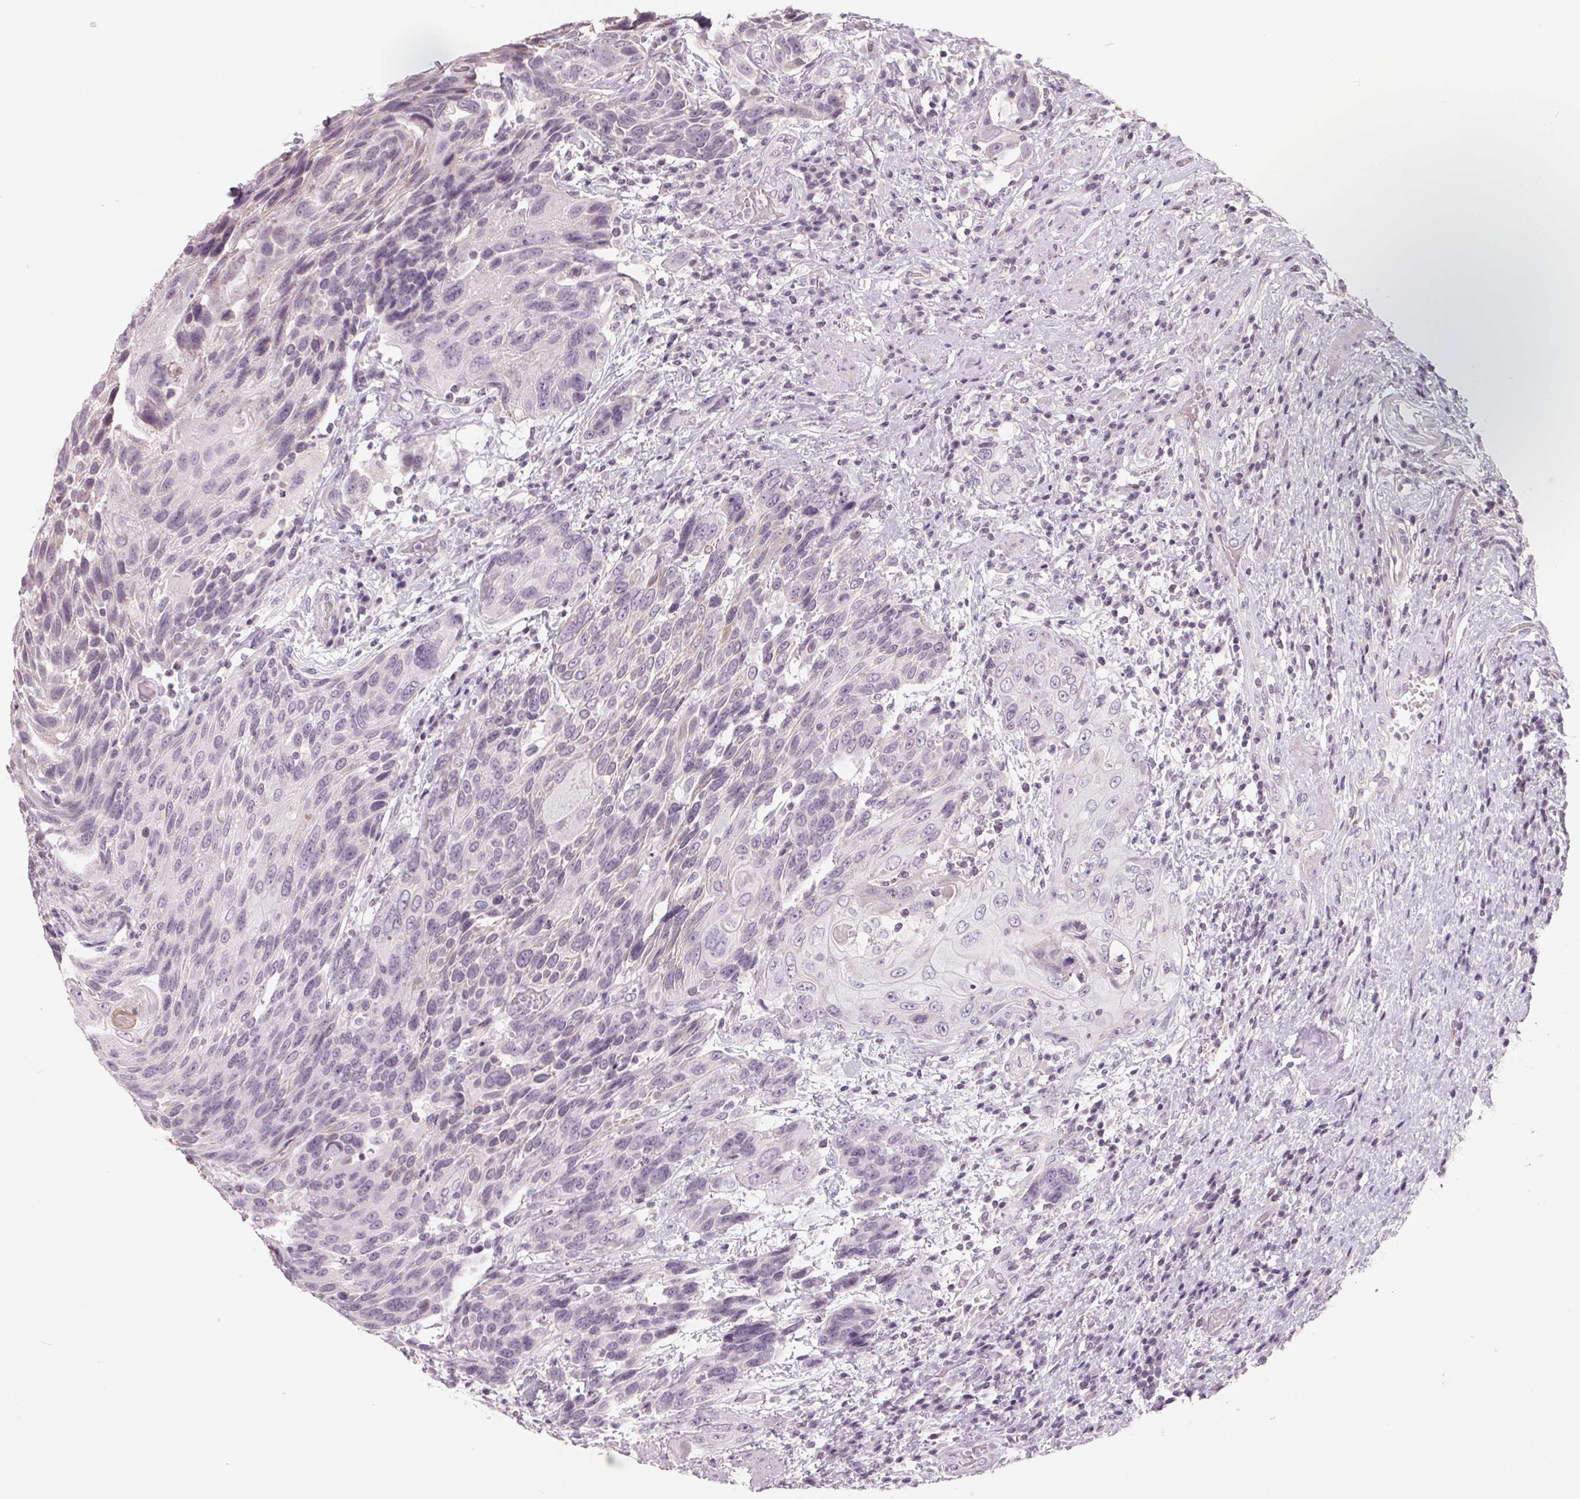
{"staining": {"intensity": "negative", "quantity": "none", "location": "none"}, "tissue": "urothelial cancer", "cell_type": "Tumor cells", "image_type": "cancer", "snomed": [{"axis": "morphology", "description": "Urothelial carcinoma, High grade"}, {"axis": "topography", "description": "Urinary bladder"}], "caption": "Immunohistochemistry (IHC) histopathology image of neoplastic tissue: high-grade urothelial carcinoma stained with DAB (3,3'-diaminobenzidine) shows no significant protein staining in tumor cells.", "gene": "FTCD", "patient": {"sex": "female", "age": 70}}